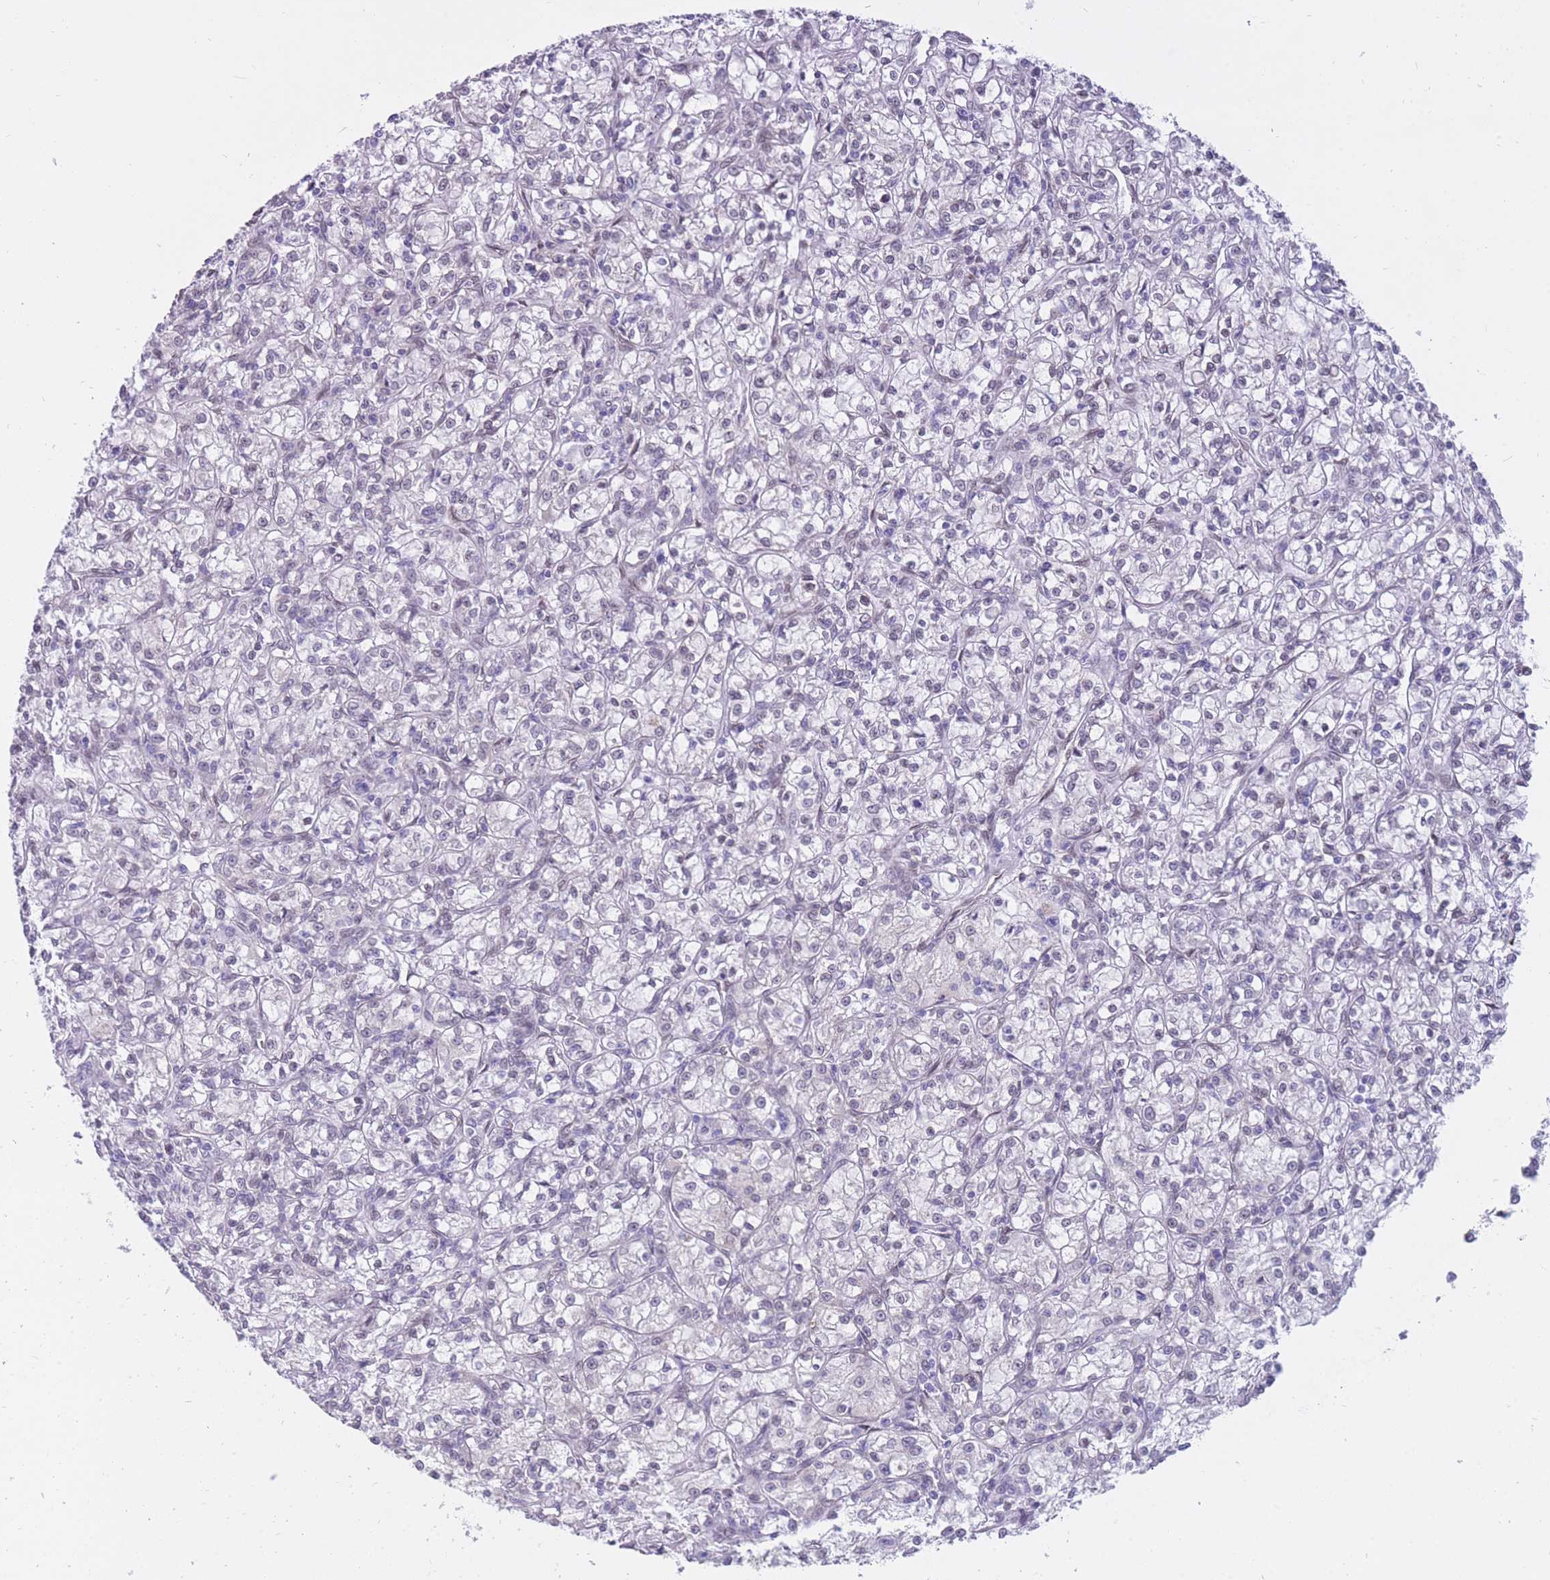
{"staining": {"intensity": "negative", "quantity": "none", "location": "none"}, "tissue": "renal cancer", "cell_type": "Tumor cells", "image_type": "cancer", "snomed": [{"axis": "morphology", "description": "Adenocarcinoma, NOS"}, {"axis": "topography", "description": "Kidney"}], "caption": "High magnification brightfield microscopy of renal cancer (adenocarcinoma) stained with DAB (brown) and counterstained with hematoxylin (blue): tumor cells show no significant positivity.", "gene": "HOOK2", "patient": {"sex": "female", "age": 59}}